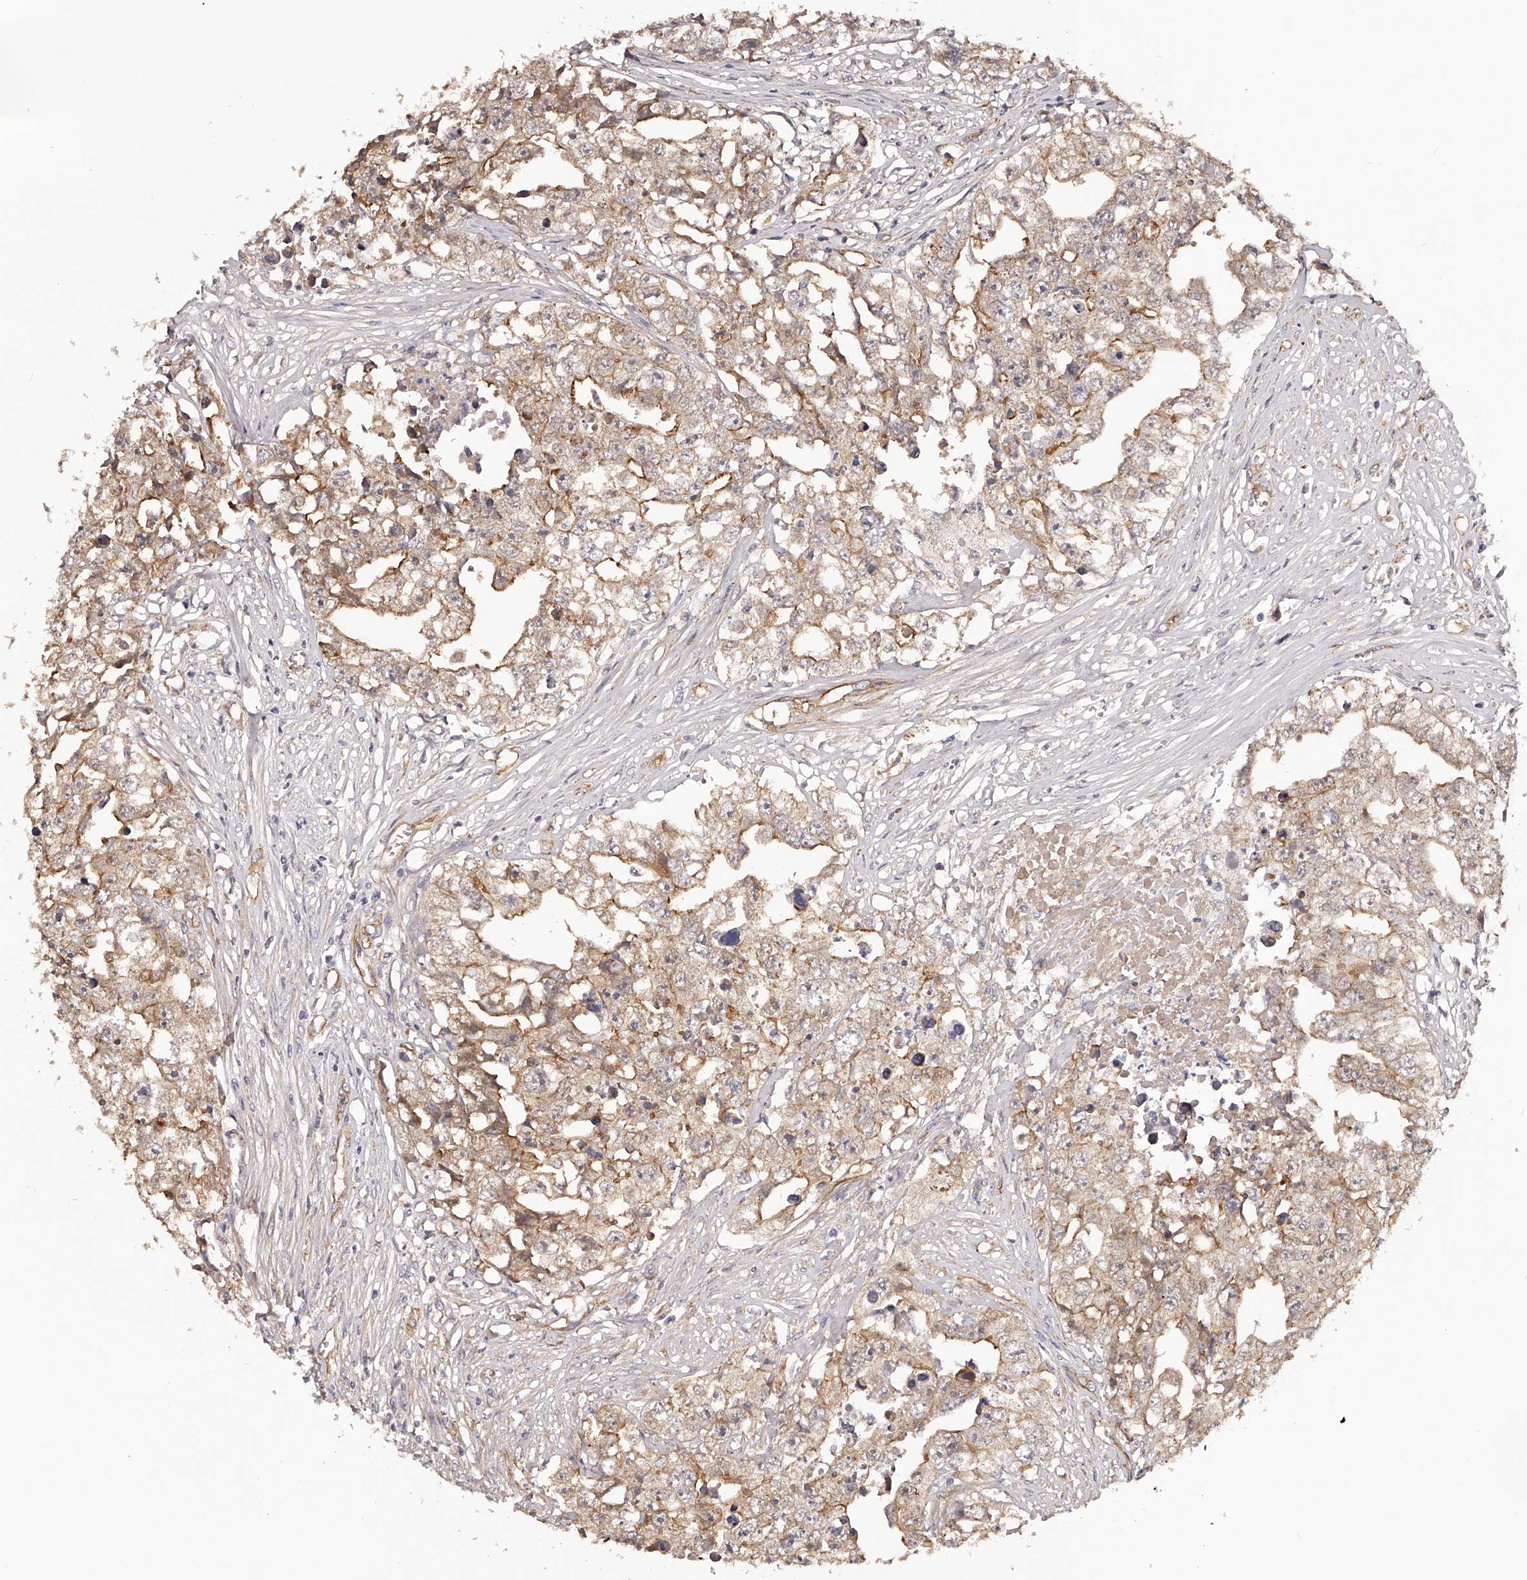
{"staining": {"intensity": "moderate", "quantity": ">75%", "location": "cytoplasmic/membranous"}, "tissue": "testis cancer", "cell_type": "Tumor cells", "image_type": "cancer", "snomed": [{"axis": "morphology", "description": "Seminoma, NOS"}, {"axis": "morphology", "description": "Carcinoma, Embryonal, NOS"}, {"axis": "topography", "description": "Testis"}], "caption": "Tumor cells display medium levels of moderate cytoplasmic/membranous staining in approximately >75% of cells in human testis seminoma.", "gene": "LTV1", "patient": {"sex": "male", "age": 43}}